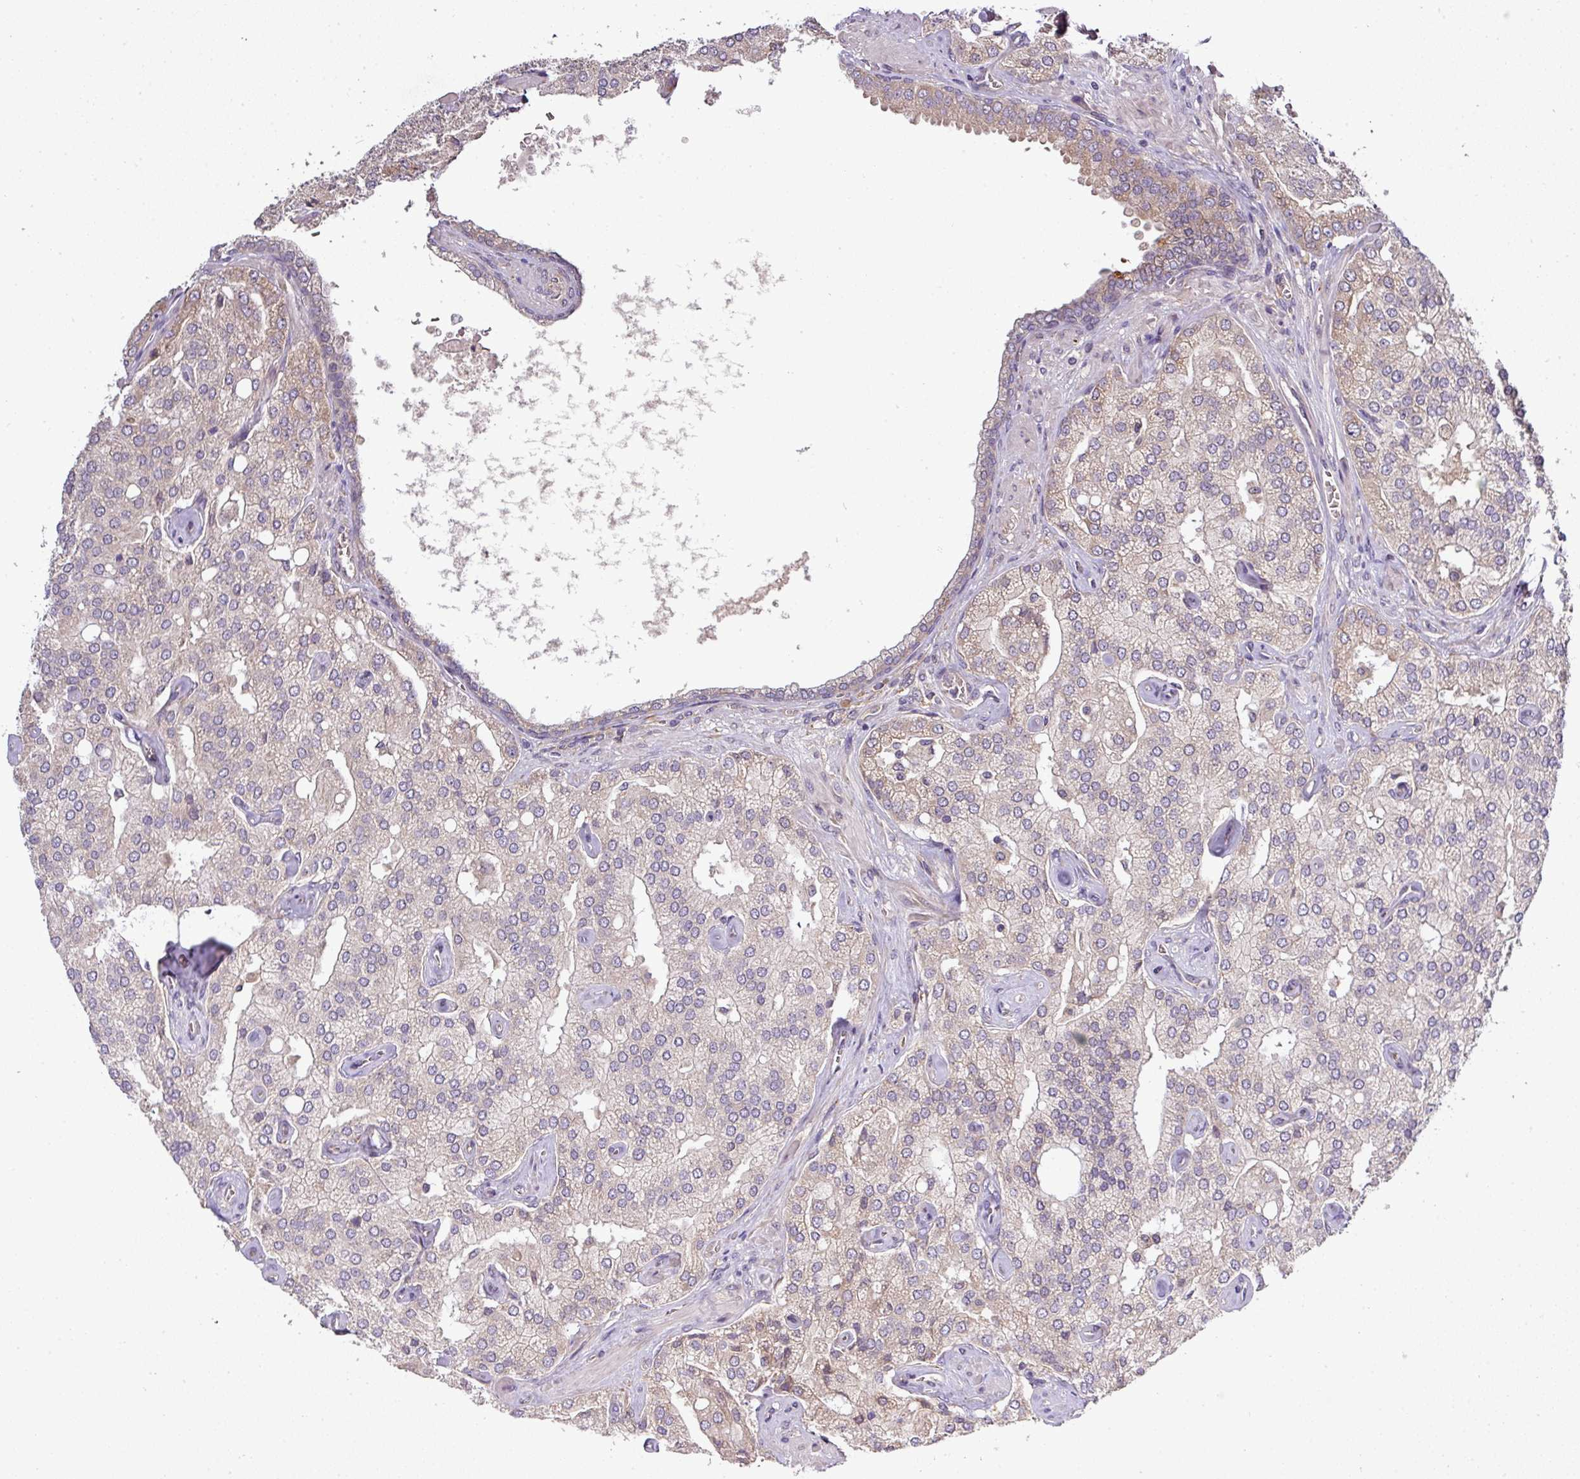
{"staining": {"intensity": "moderate", "quantity": "<25%", "location": "cytoplasmic/membranous"}, "tissue": "prostate cancer", "cell_type": "Tumor cells", "image_type": "cancer", "snomed": [{"axis": "morphology", "description": "Adenocarcinoma, High grade"}, {"axis": "topography", "description": "Prostate"}], "caption": "Prostate cancer (adenocarcinoma (high-grade)) was stained to show a protein in brown. There is low levels of moderate cytoplasmic/membranous positivity in about <25% of tumor cells.", "gene": "GALP", "patient": {"sex": "male", "age": 68}}